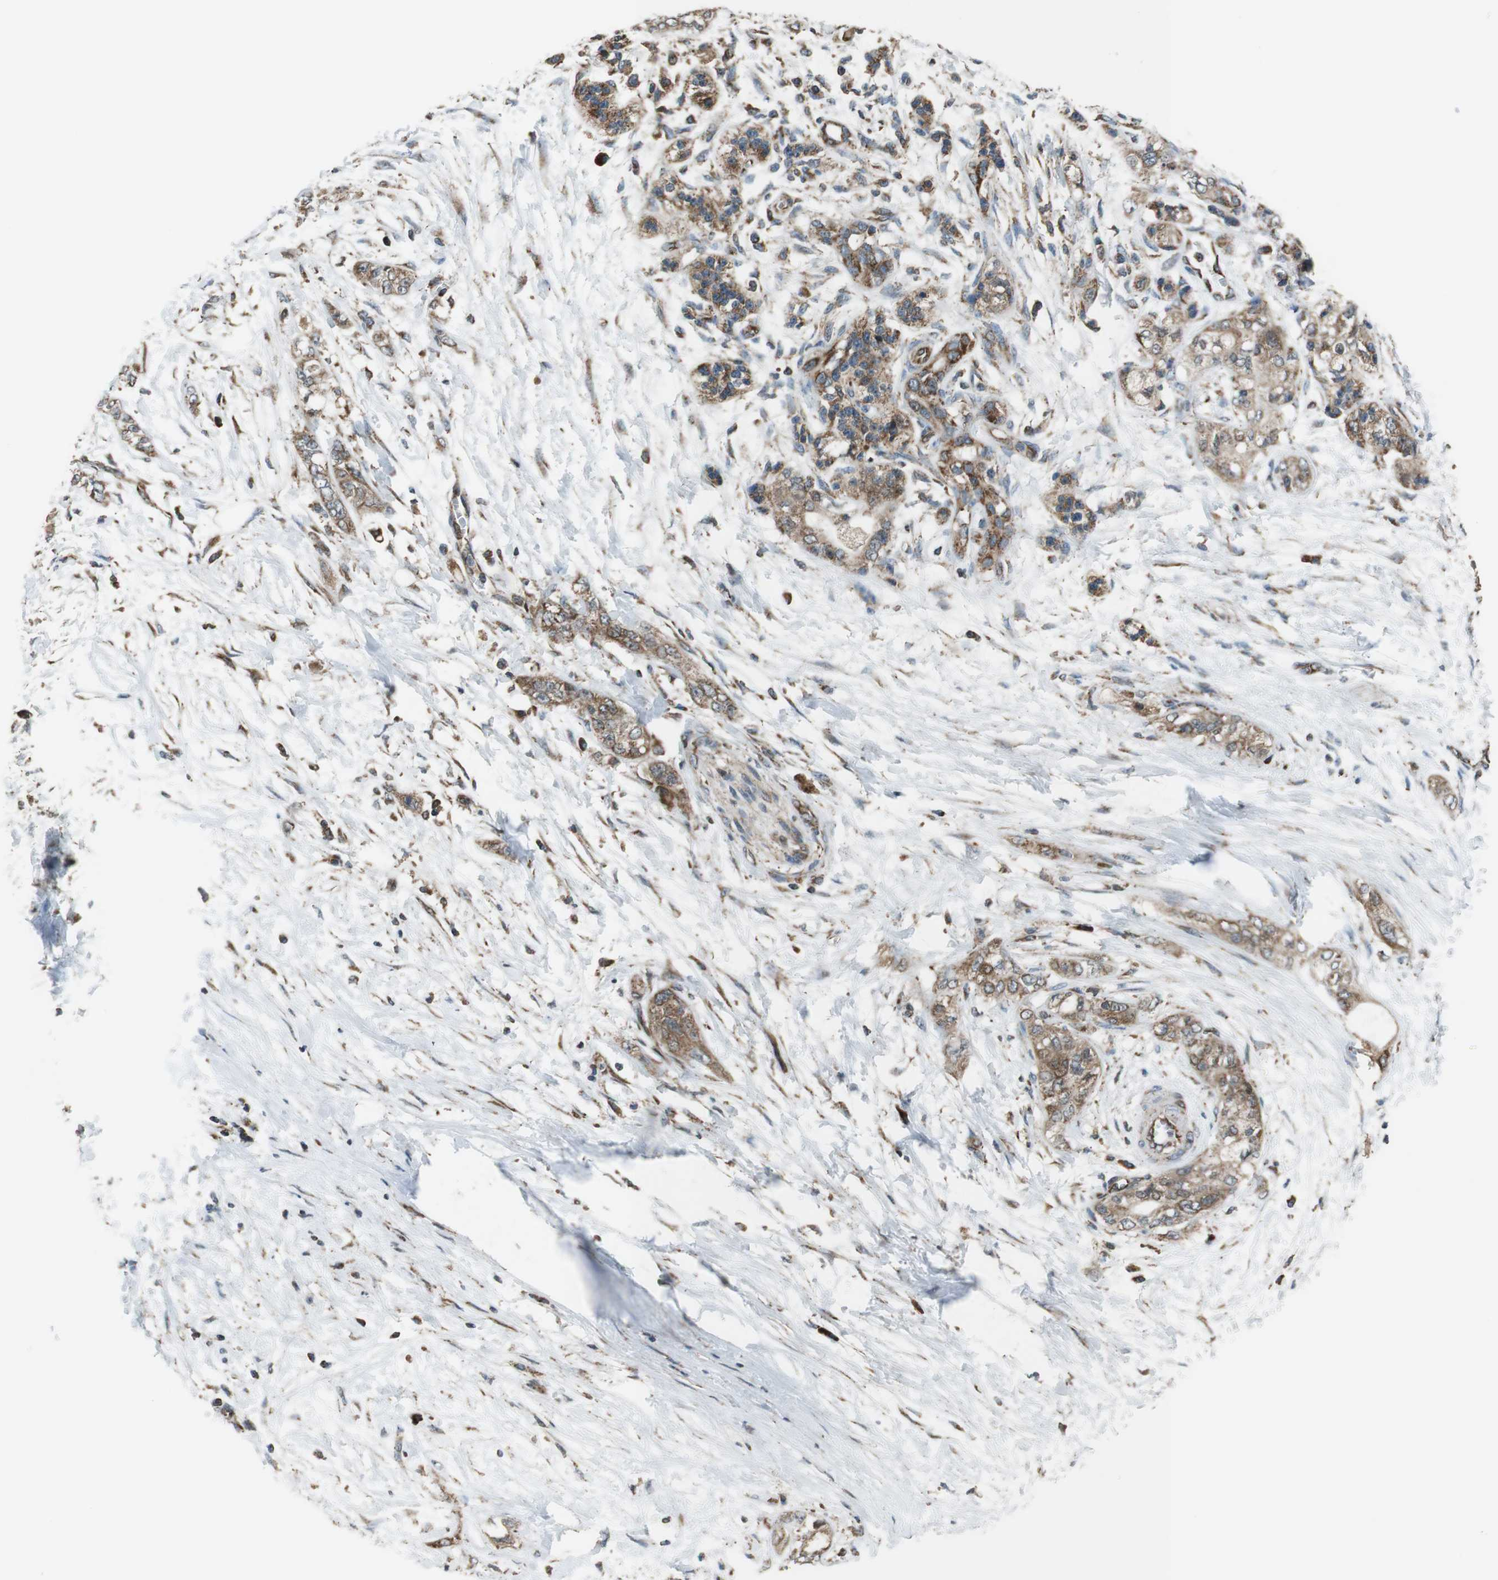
{"staining": {"intensity": "moderate", "quantity": ">75%", "location": "cytoplasmic/membranous"}, "tissue": "pancreatic cancer", "cell_type": "Tumor cells", "image_type": "cancer", "snomed": [{"axis": "morphology", "description": "Adenocarcinoma, NOS"}, {"axis": "topography", "description": "Pancreas"}], "caption": "Immunohistochemistry staining of adenocarcinoma (pancreatic), which demonstrates medium levels of moderate cytoplasmic/membranous expression in about >75% of tumor cells indicating moderate cytoplasmic/membranous protein positivity. The staining was performed using DAB (brown) for protein detection and nuclei were counterstained in hematoxylin (blue).", "gene": "GIMAP8", "patient": {"sex": "male", "age": 70}}